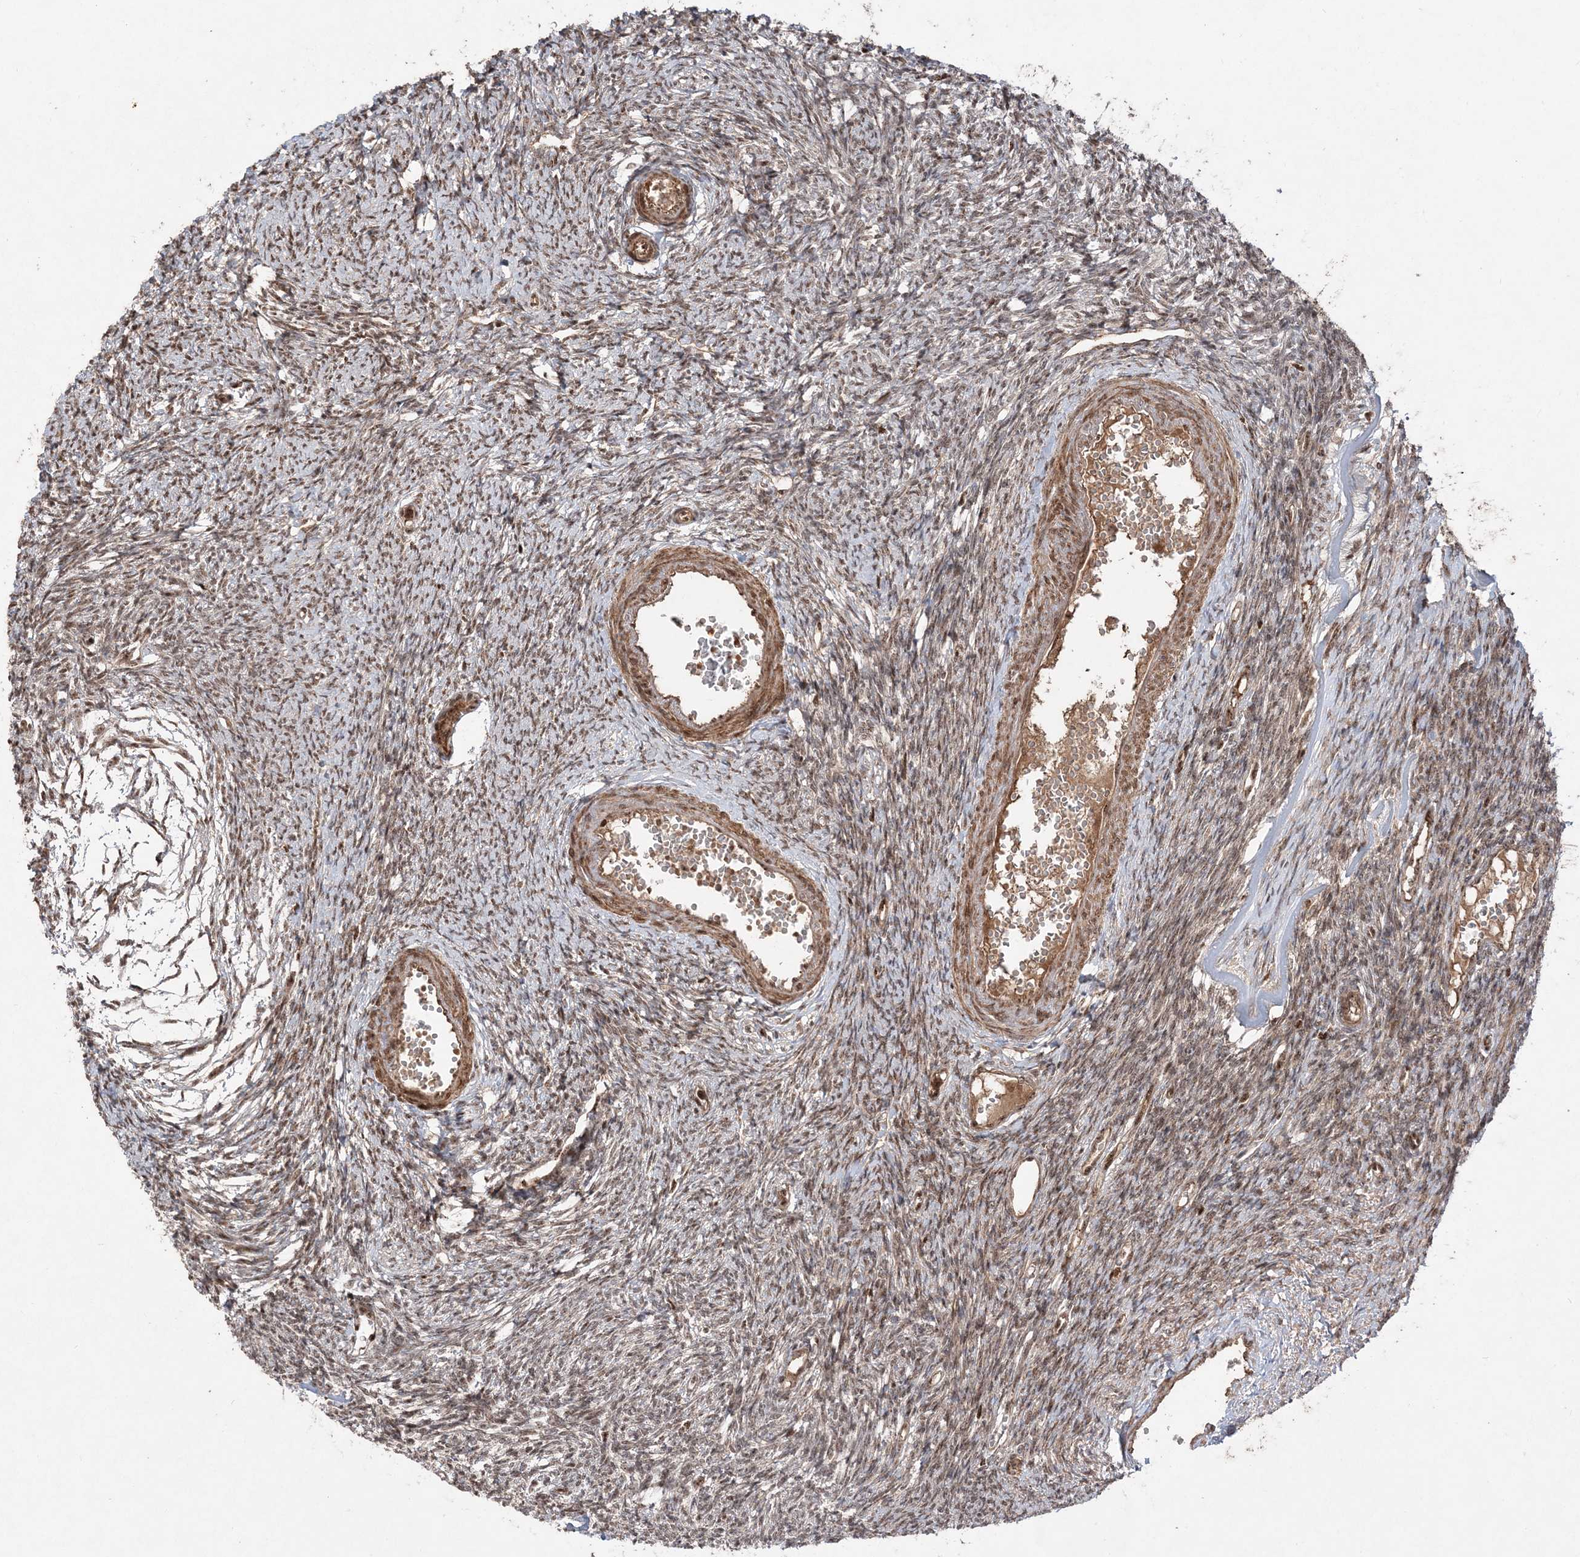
{"staining": {"intensity": "moderate", "quantity": ">75%", "location": "cytoplasmic/membranous,nuclear"}, "tissue": "ovary", "cell_type": "Ovarian stroma cells", "image_type": "normal", "snomed": [{"axis": "morphology", "description": "Normal tissue, NOS"}, {"axis": "morphology", "description": "Cyst, NOS"}, {"axis": "topography", "description": "Ovary"}], "caption": "Protein staining by immunohistochemistry exhibits moderate cytoplasmic/membranous,nuclear expression in about >75% of ovarian stroma cells in normal ovary.", "gene": "RBM17", "patient": {"sex": "female", "age": 33}}